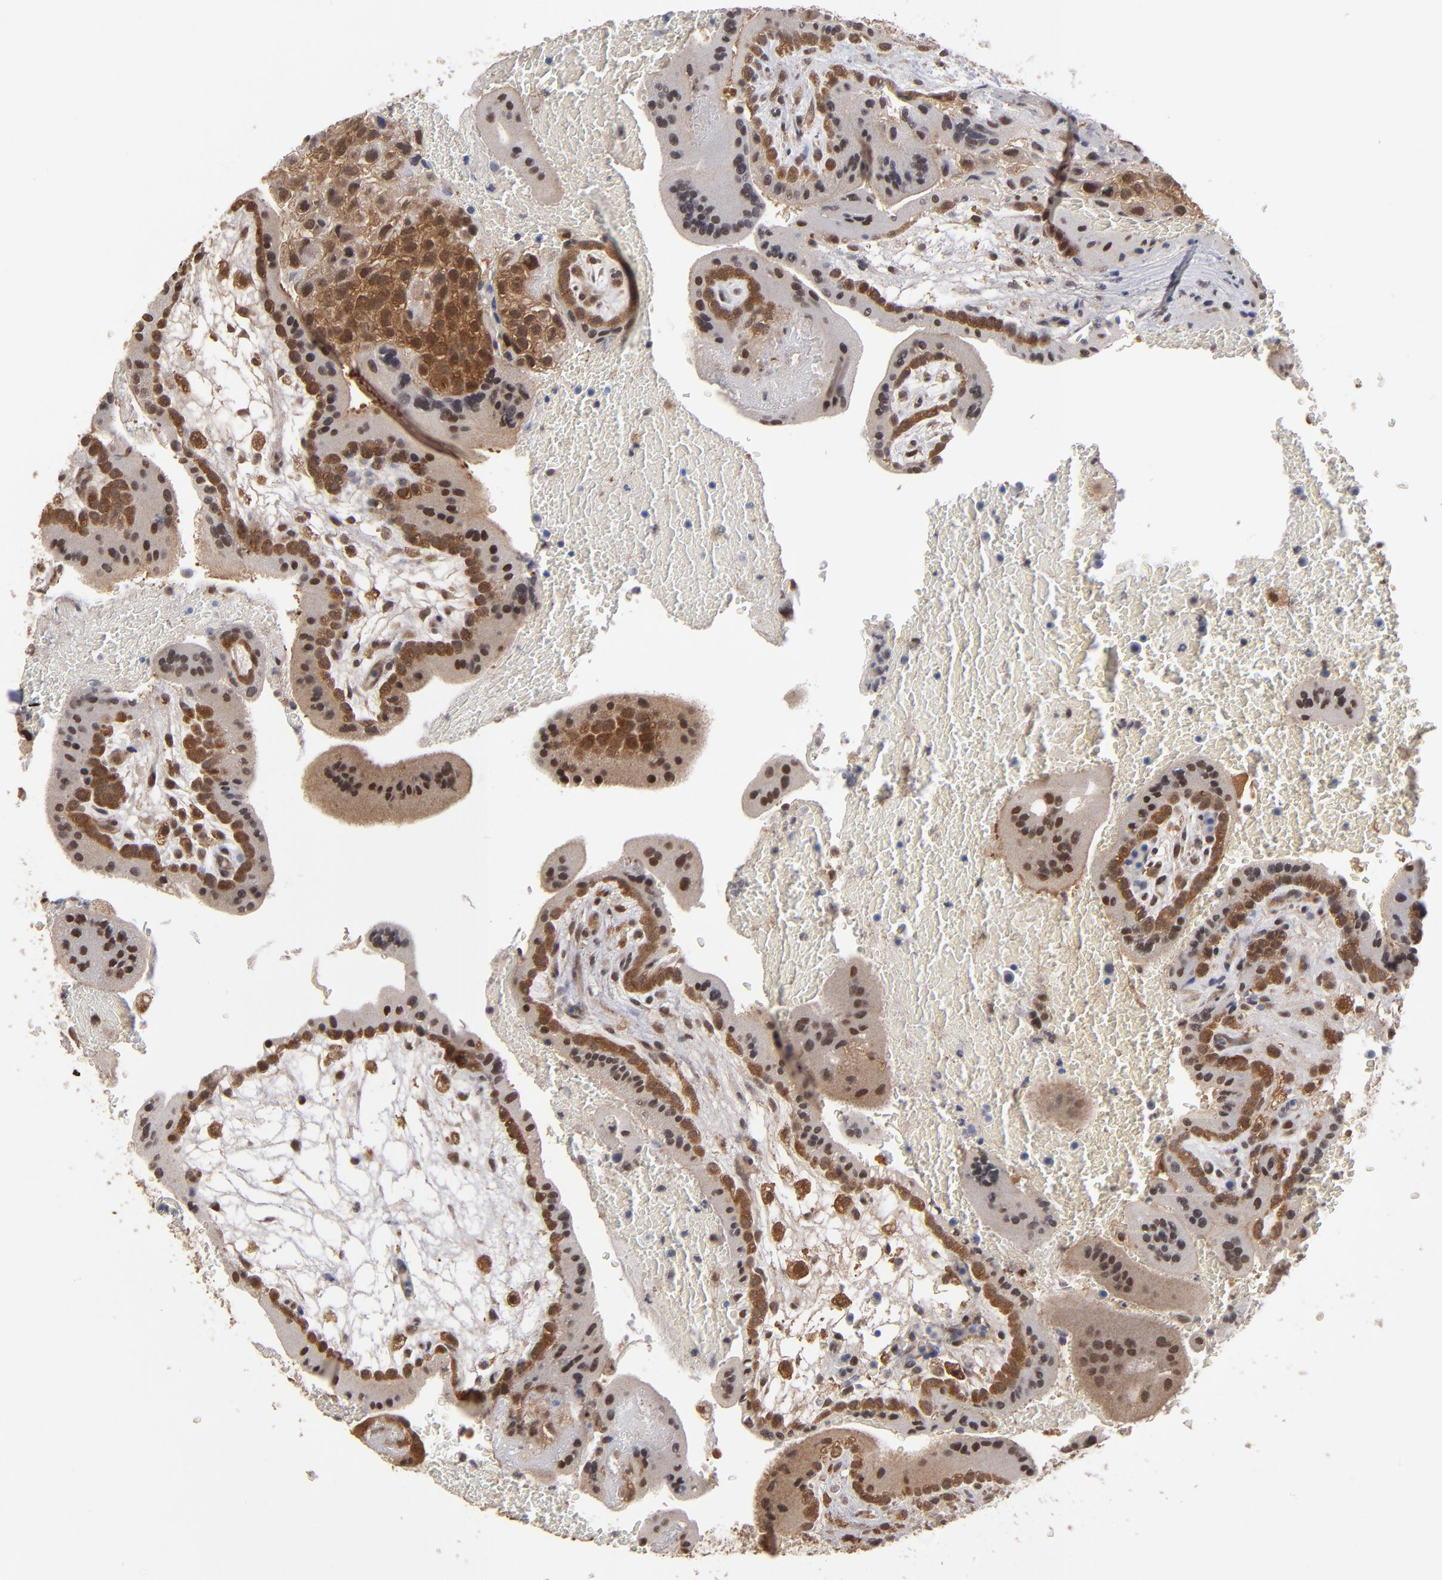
{"staining": {"intensity": "moderate", "quantity": ">75%", "location": "cytoplasmic/membranous,nuclear"}, "tissue": "placenta", "cell_type": "Decidual cells", "image_type": "normal", "snomed": [{"axis": "morphology", "description": "Normal tissue, NOS"}, {"axis": "topography", "description": "Placenta"}], "caption": "Moderate cytoplasmic/membranous,nuclear expression is present in approximately >75% of decidual cells in benign placenta. (DAB IHC, brown staining for protein, blue staining for nuclei).", "gene": "HUWE1", "patient": {"sex": "female", "age": 35}}